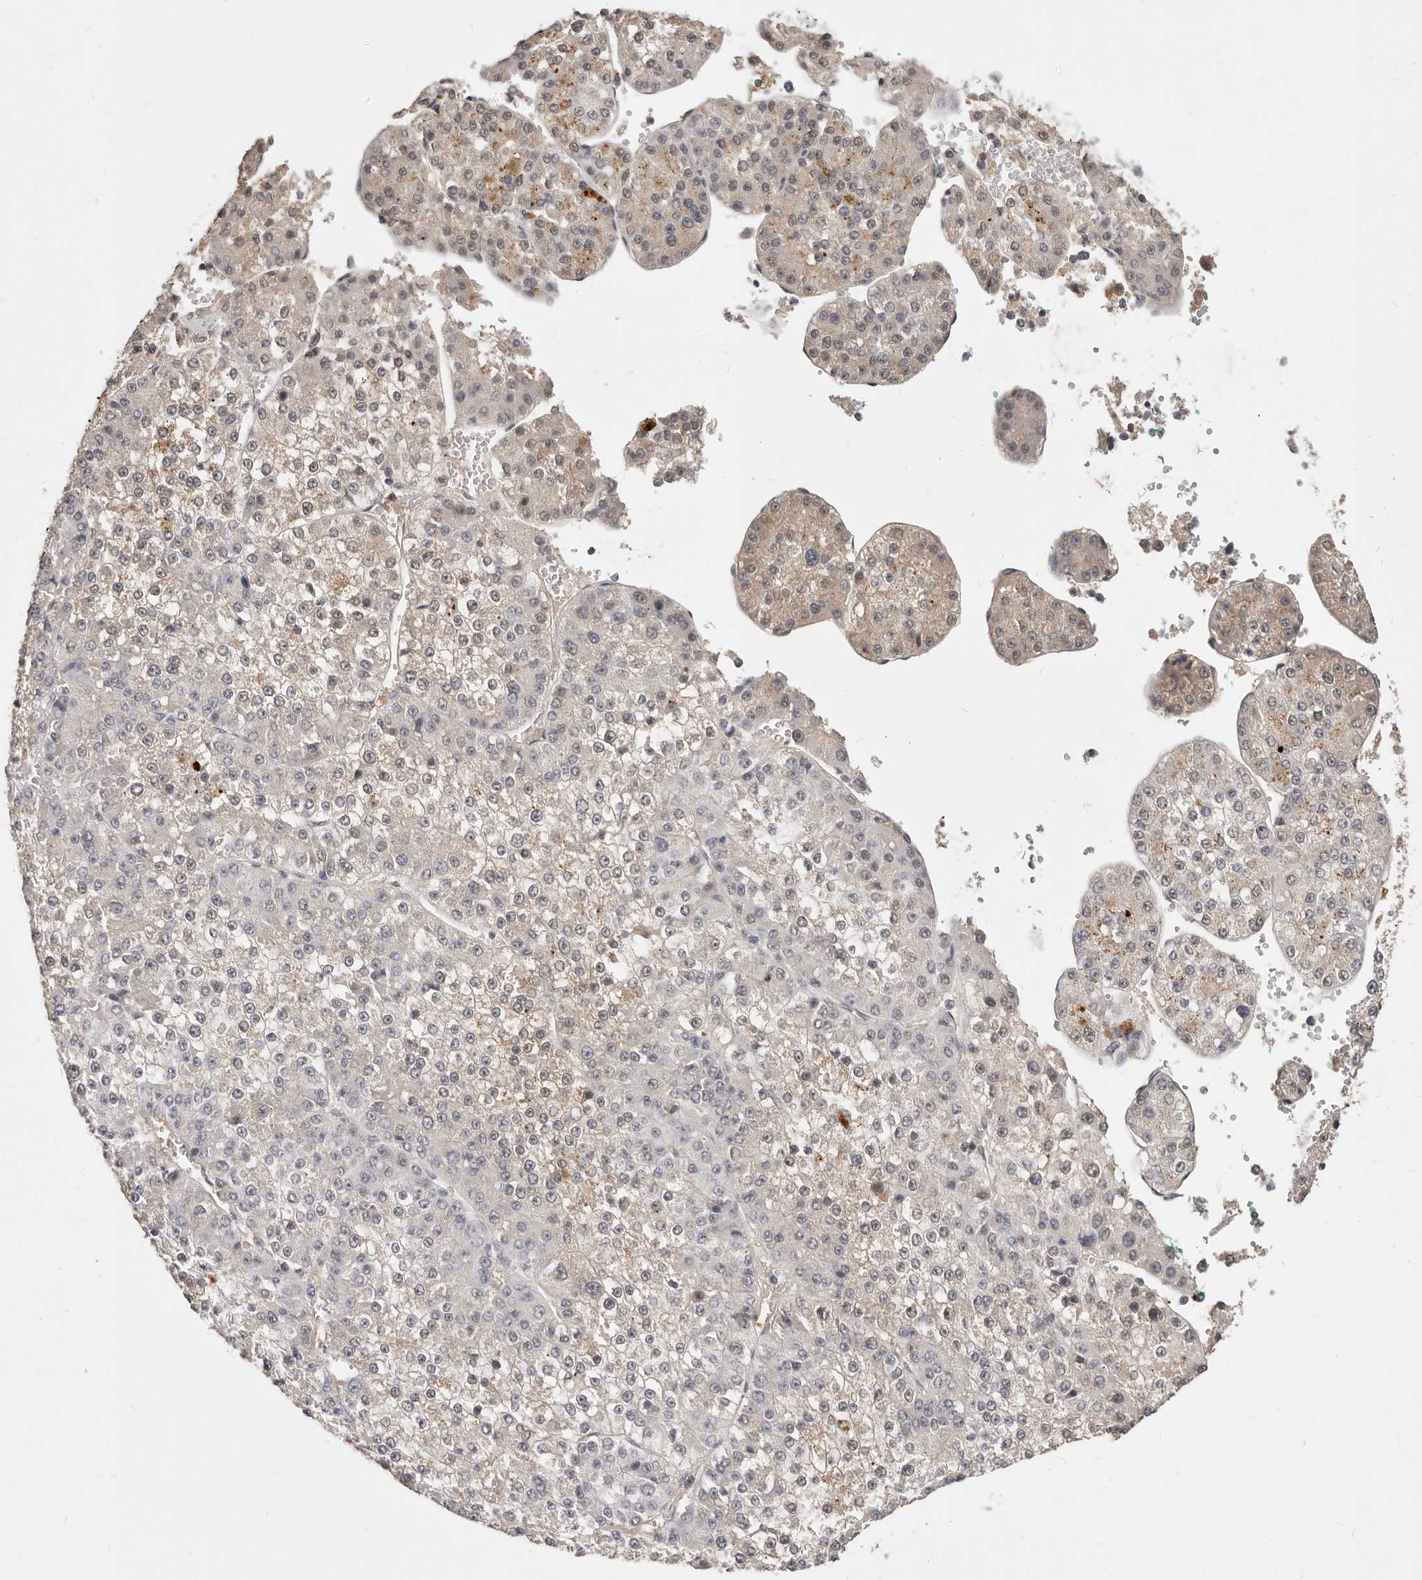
{"staining": {"intensity": "weak", "quantity": "<25%", "location": "cytoplasmic/membranous"}, "tissue": "liver cancer", "cell_type": "Tumor cells", "image_type": "cancer", "snomed": [{"axis": "morphology", "description": "Carcinoma, Hepatocellular, NOS"}, {"axis": "topography", "description": "Liver"}], "caption": "Tumor cells are negative for protein expression in human liver hepatocellular carcinoma. The staining is performed using DAB brown chromogen with nuclei counter-stained in using hematoxylin.", "gene": "TSPAN13", "patient": {"sex": "female", "age": 73}}